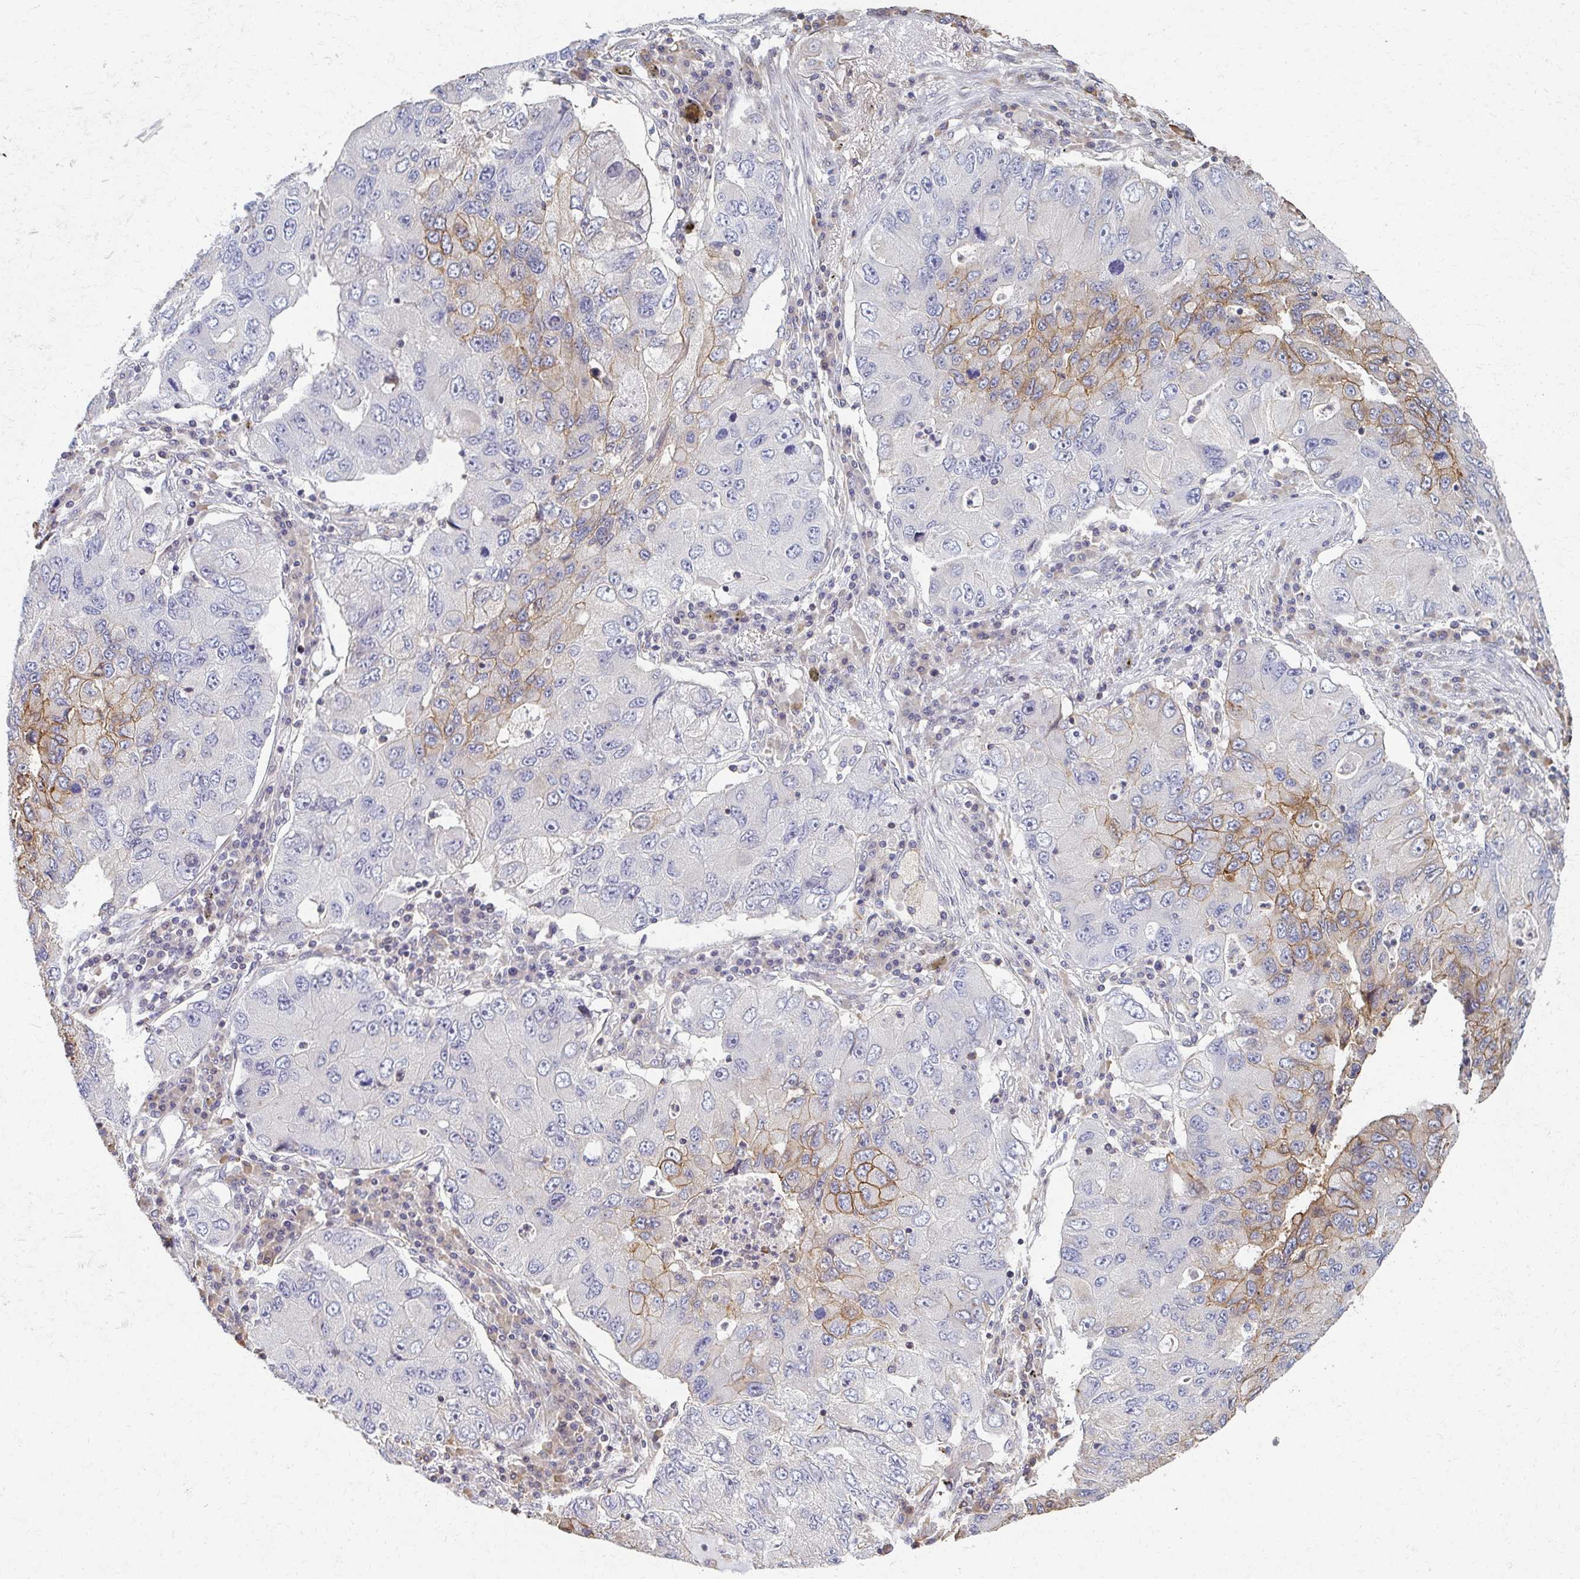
{"staining": {"intensity": "moderate", "quantity": "<25%", "location": "cytoplasmic/membranous"}, "tissue": "lung cancer", "cell_type": "Tumor cells", "image_type": "cancer", "snomed": [{"axis": "morphology", "description": "Adenocarcinoma, NOS"}, {"axis": "morphology", "description": "Adenocarcinoma, metastatic, NOS"}, {"axis": "topography", "description": "Lymph node"}, {"axis": "topography", "description": "Lung"}], "caption": "Immunohistochemistry staining of lung cancer (adenocarcinoma), which displays low levels of moderate cytoplasmic/membranous positivity in about <25% of tumor cells indicating moderate cytoplasmic/membranous protein positivity. The staining was performed using DAB (brown) for protein detection and nuclei were counterstained in hematoxylin (blue).", "gene": "EOLA2", "patient": {"sex": "female", "age": 54}}